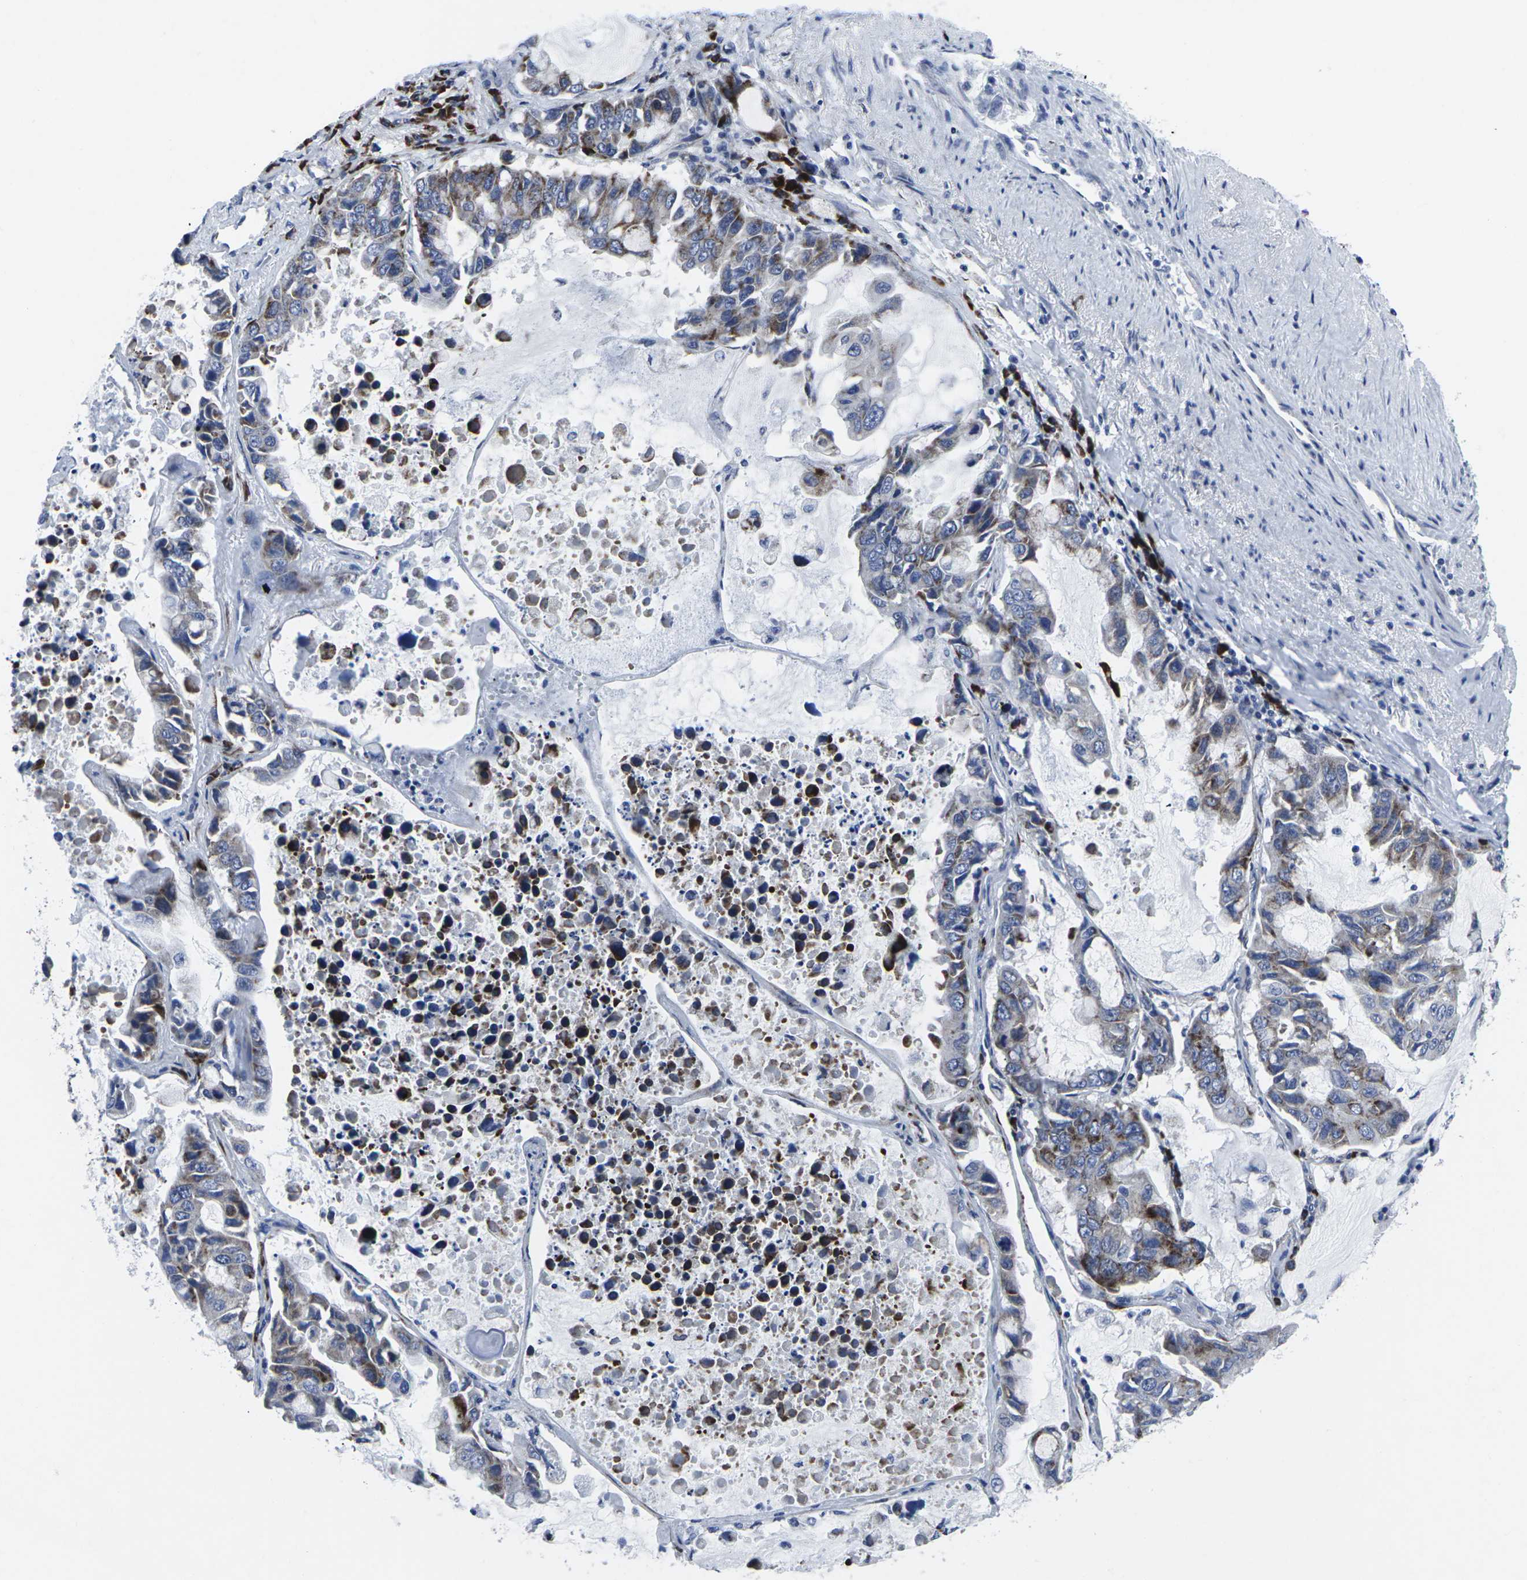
{"staining": {"intensity": "strong", "quantity": "25%-75%", "location": "cytoplasmic/membranous"}, "tissue": "lung cancer", "cell_type": "Tumor cells", "image_type": "cancer", "snomed": [{"axis": "morphology", "description": "Adenocarcinoma, NOS"}, {"axis": "topography", "description": "Lung"}], "caption": "Immunohistochemistry (IHC) micrograph of neoplastic tissue: lung cancer (adenocarcinoma) stained using immunohistochemistry reveals high levels of strong protein expression localized specifically in the cytoplasmic/membranous of tumor cells, appearing as a cytoplasmic/membranous brown color.", "gene": "RPN1", "patient": {"sex": "male", "age": 64}}